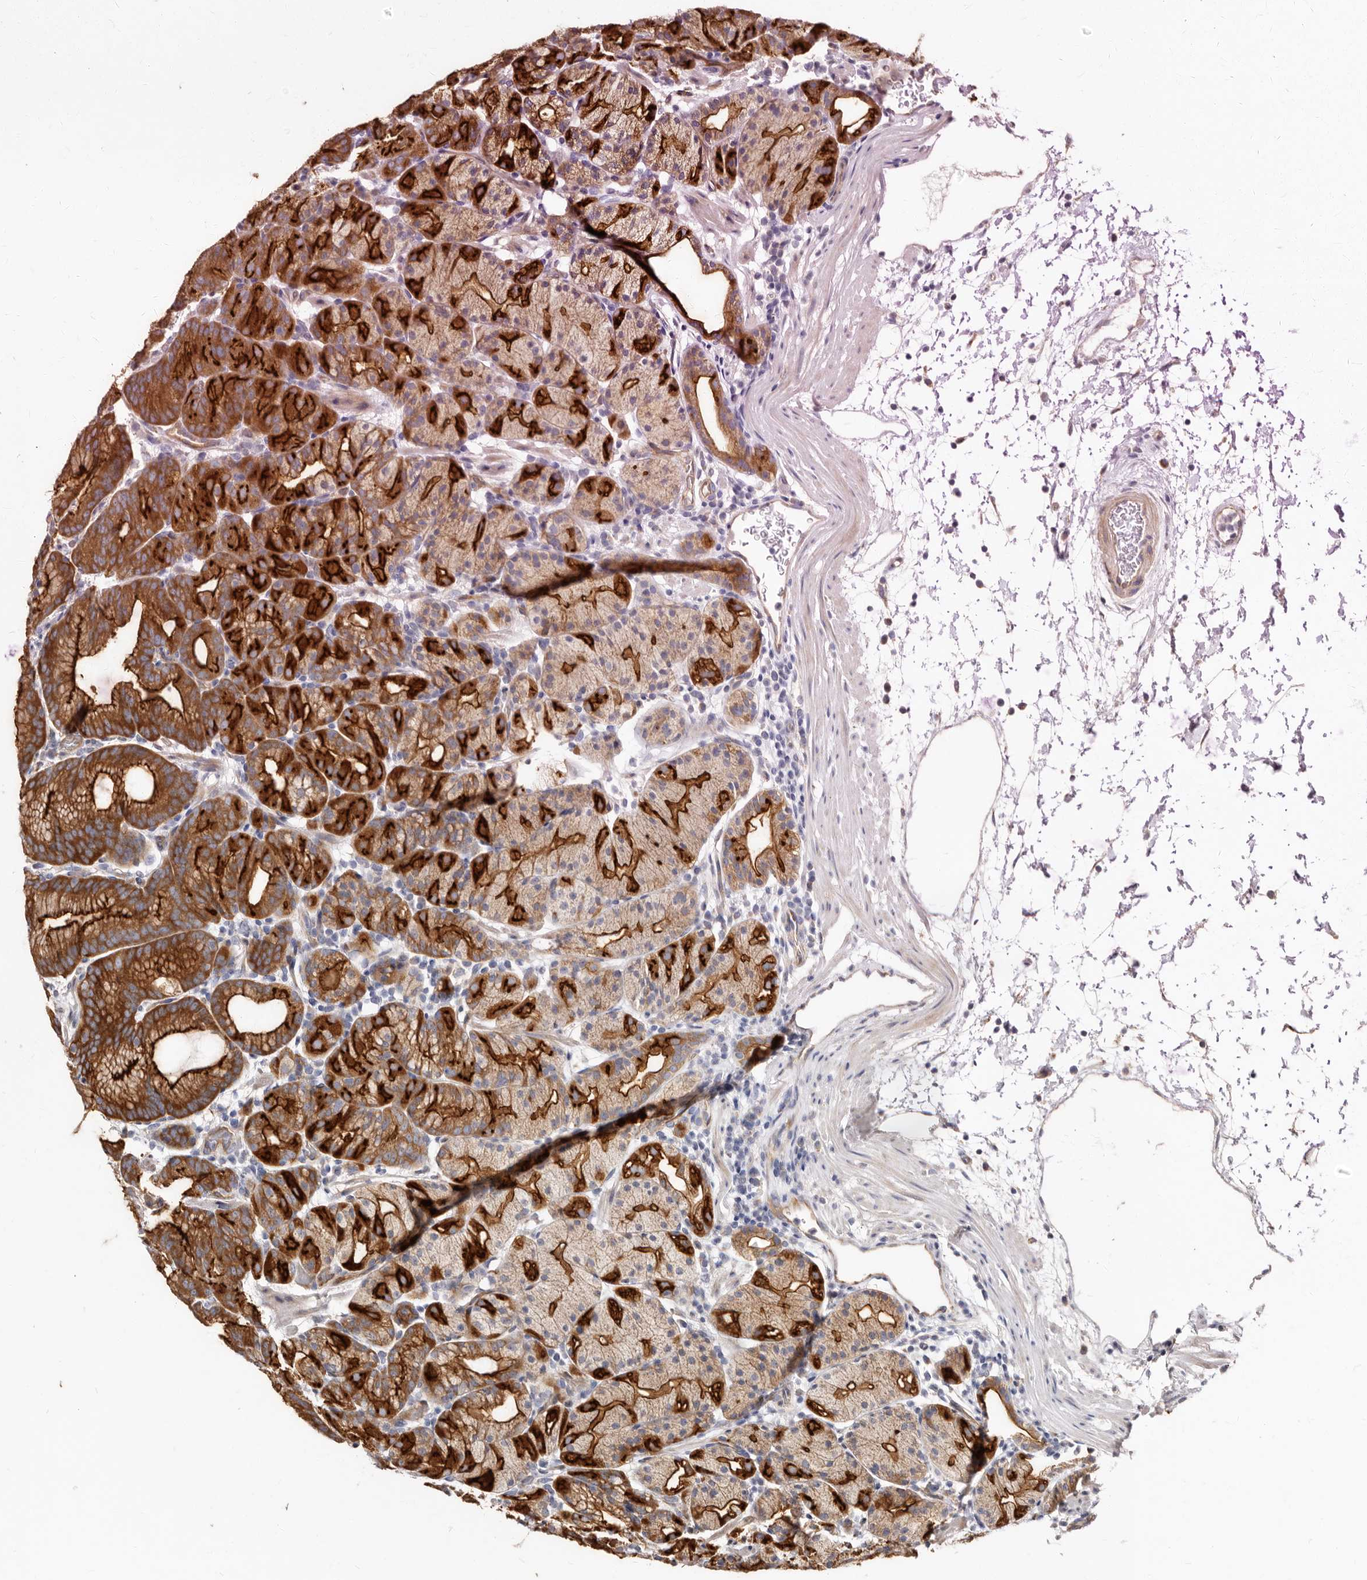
{"staining": {"intensity": "strong", "quantity": ">75%", "location": "cytoplasmic/membranous"}, "tissue": "stomach", "cell_type": "Glandular cells", "image_type": "normal", "snomed": [{"axis": "morphology", "description": "Normal tissue, NOS"}, {"axis": "topography", "description": "Stomach, upper"}], "caption": "Stomach stained with immunohistochemistry (IHC) demonstrates strong cytoplasmic/membranous staining in about >75% of glandular cells.", "gene": "BAIAP2L1", "patient": {"sex": "male", "age": 48}}